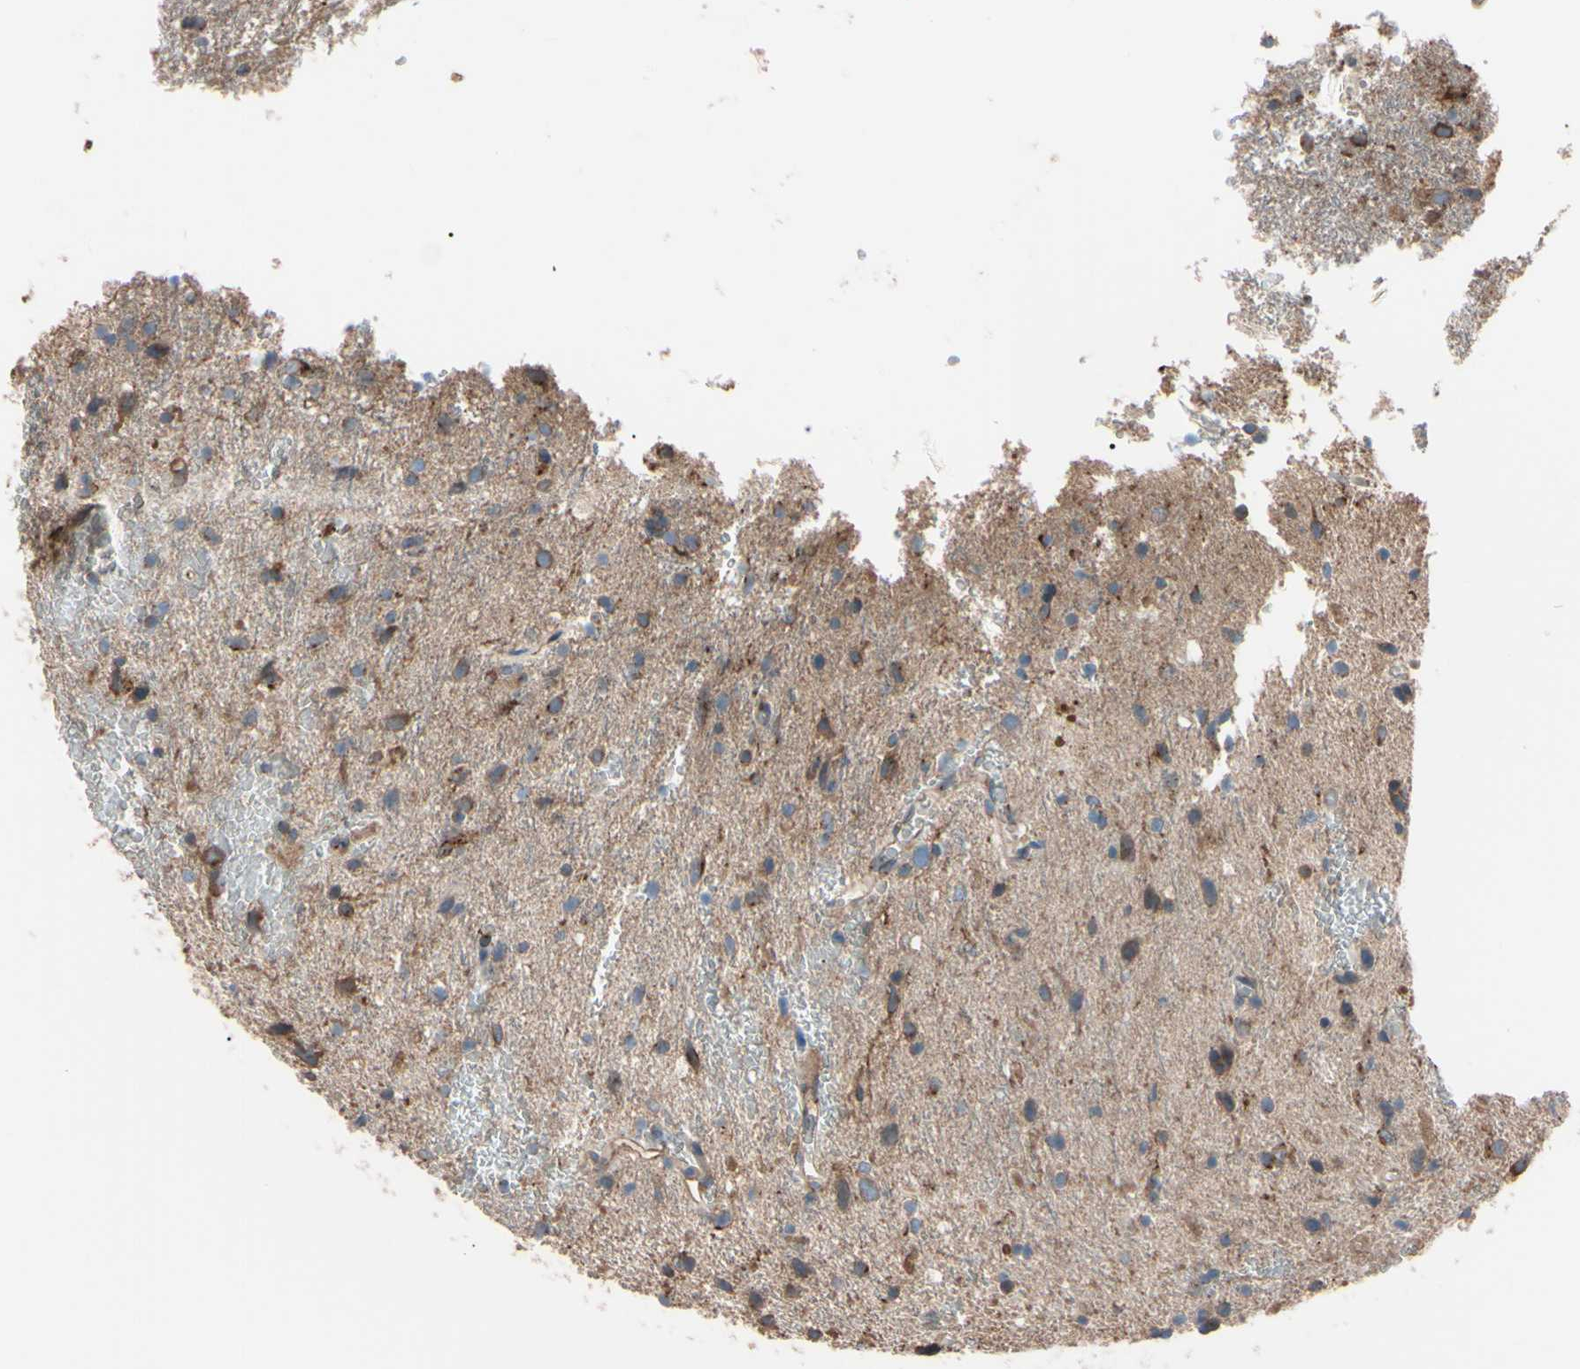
{"staining": {"intensity": "moderate", "quantity": ">75%", "location": "cytoplasmic/membranous"}, "tissue": "glioma", "cell_type": "Tumor cells", "image_type": "cancer", "snomed": [{"axis": "morphology", "description": "Glioma, malignant, Low grade"}, {"axis": "topography", "description": "Brain"}], "caption": "Immunohistochemical staining of glioma displays medium levels of moderate cytoplasmic/membranous protein positivity in approximately >75% of tumor cells. The staining is performed using DAB (3,3'-diaminobenzidine) brown chromogen to label protein expression. The nuclei are counter-stained blue using hematoxylin.", "gene": "PRKACA", "patient": {"sex": "male", "age": 77}}